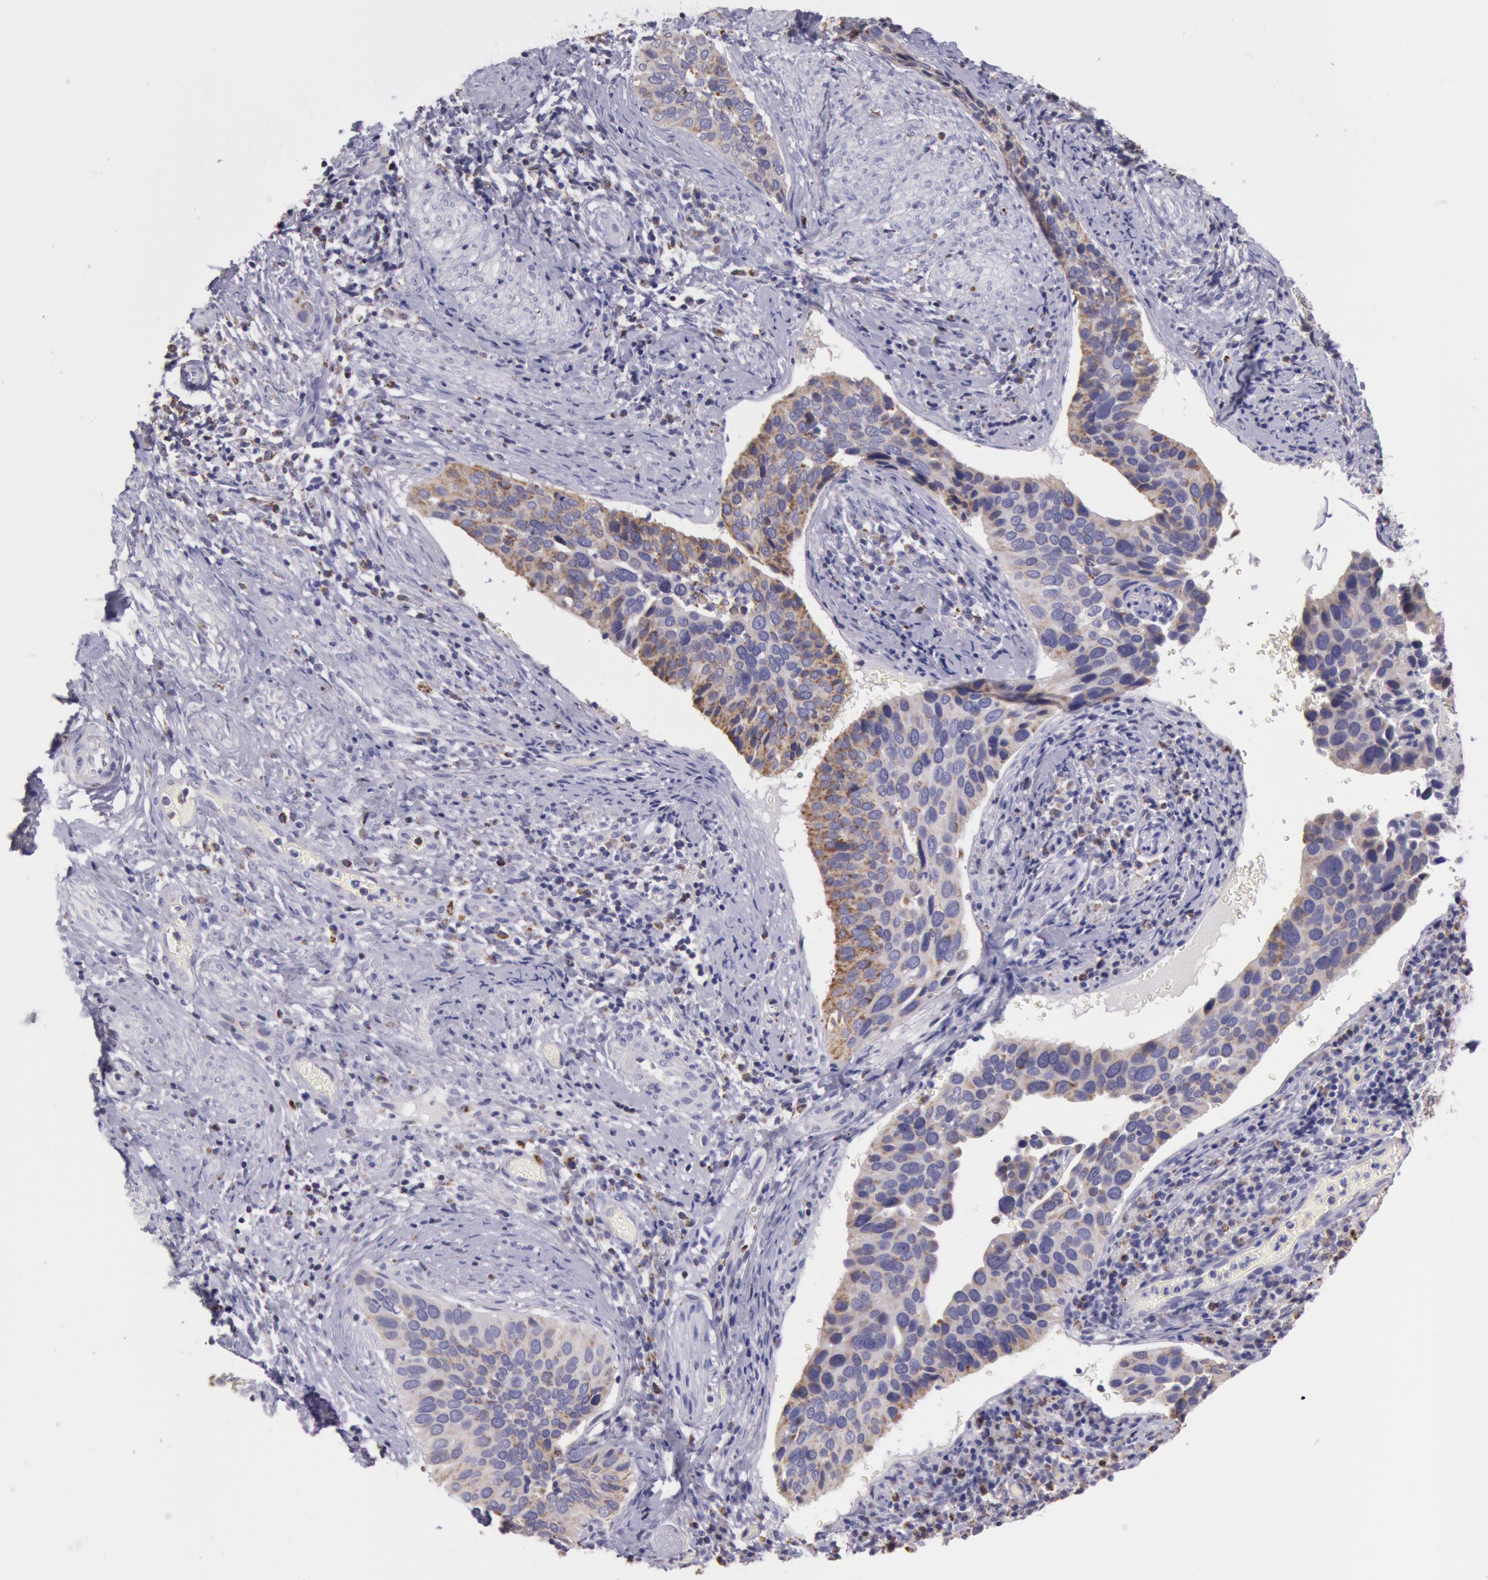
{"staining": {"intensity": "moderate", "quantity": "25%-75%", "location": "cytoplasmic/membranous"}, "tissue": "cervical cancer", "cell_type": "Tumor cells", "image_type": "cancer", "snomed": [{"axis": "morphology", "description": "Squamous cell carcinoma, NOS"}, {"axis": "topography", "description": "Cervix"}], "caption": "The immunohistochemical stain highlights moderate cytoplasmic/membranous expression in tumor cells of cervical cancer (squamous cell carcinoma) tissue. (DAB = brown stain, brightfield microscopy at high magnification).", "gene": "FRMD6", "patient": {"sex": "female", "age": 31}}